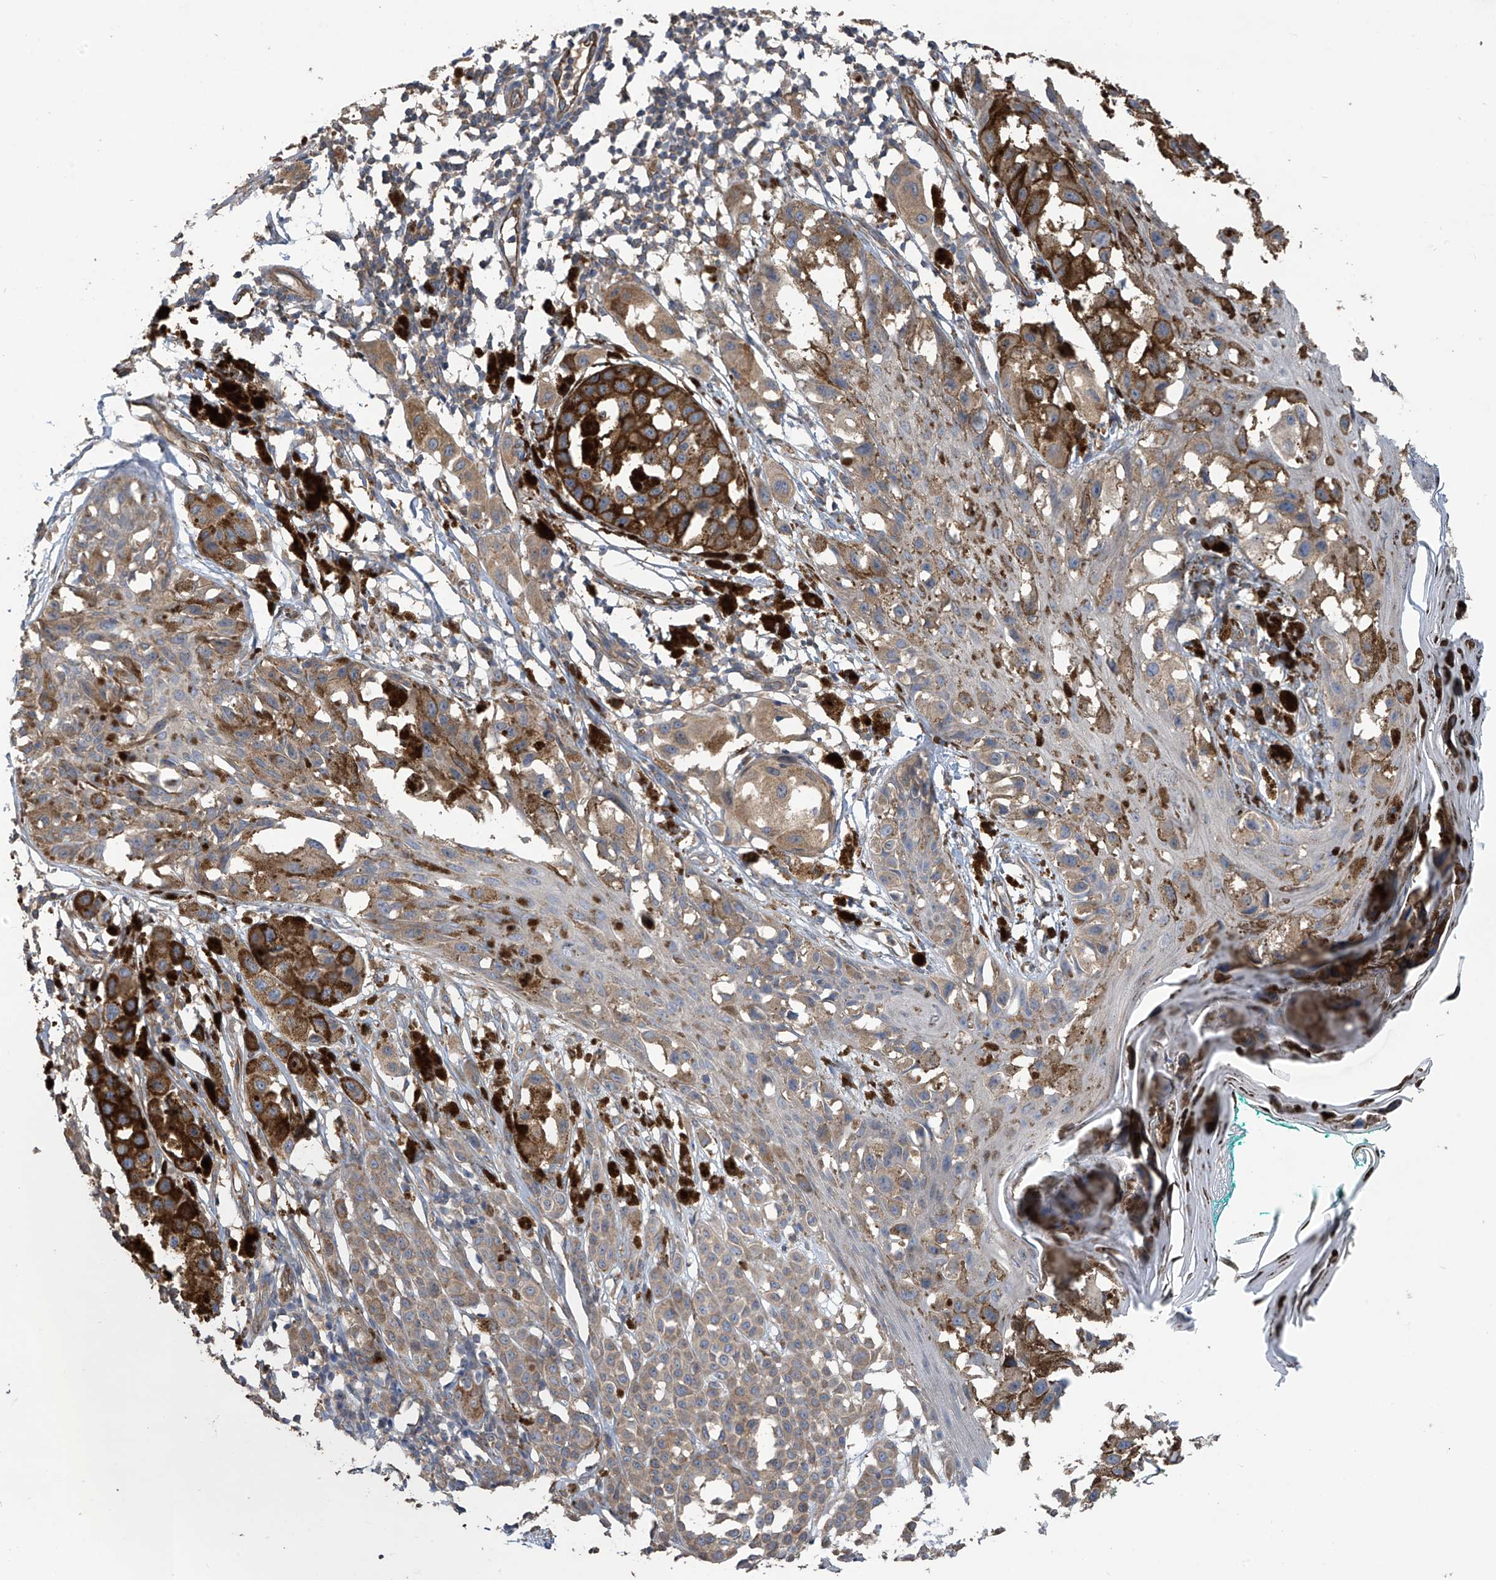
{"staining": {"intensity": "weak", "quantity": ">75%", "location": "cytoplasmic/membranous"}, "tissue": "melanoma", "cell_type": "Tumor cells", "image_type": "cancer", "snomed": [{"axis": "morphology", "description": "Malignant melanoma, NOS"}, {"axis": "topography", "description": "Skin of leg"}], "caption": "A low amount of weak cytoplasmic/membranous positivity is appreciated in about >75% of tumor cells in malignant melanoma tissue. Using DAB (brown) and hematoxylin (blue) stains, captured at high magnification using brightfield microscopy.", "gene": "PHACTR4", "patient": {"sex": "female", "age": 72}}